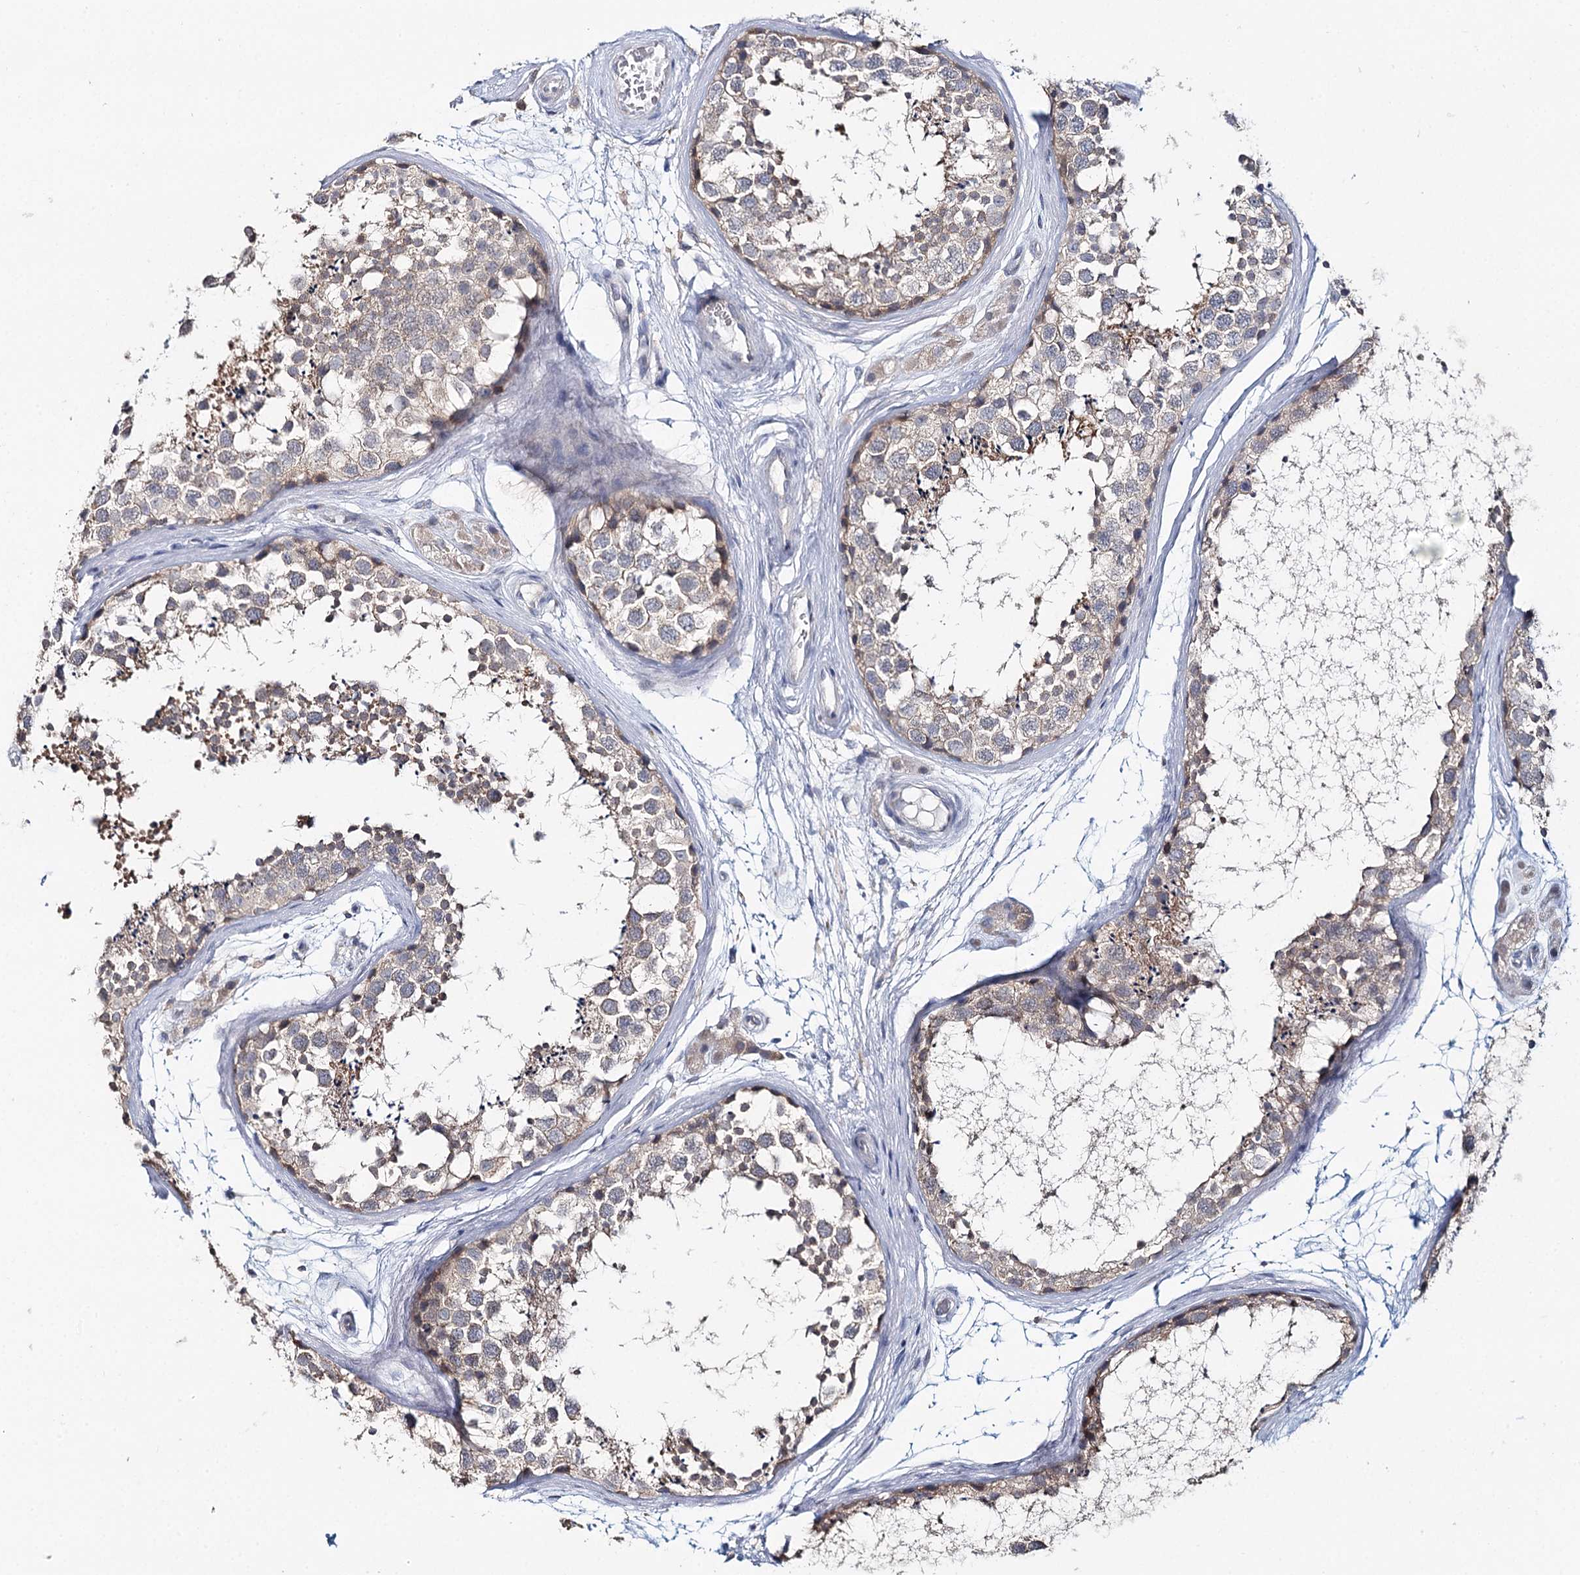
{"staining": {"intensity": "weak", "quantity": "<25%", "location": "cytoplasmic/membranous"}, "tissue": "testis", "cell_type": "Cells in seminiferous ducts", "image_type": "normal", "snomed": [{"axis": "morphology", "description": "Normal tissue, NOS"}, {"axis": "topography", "description": "Testis"}], "caption": "DAB (3,3'-diaminobenzidine) immunohistochemical staining of normal testis reveals no significant staining in cells in seminiferous ducts.", "gene": "DAPK1", "patient": {"sex": "male", "age": 56}}